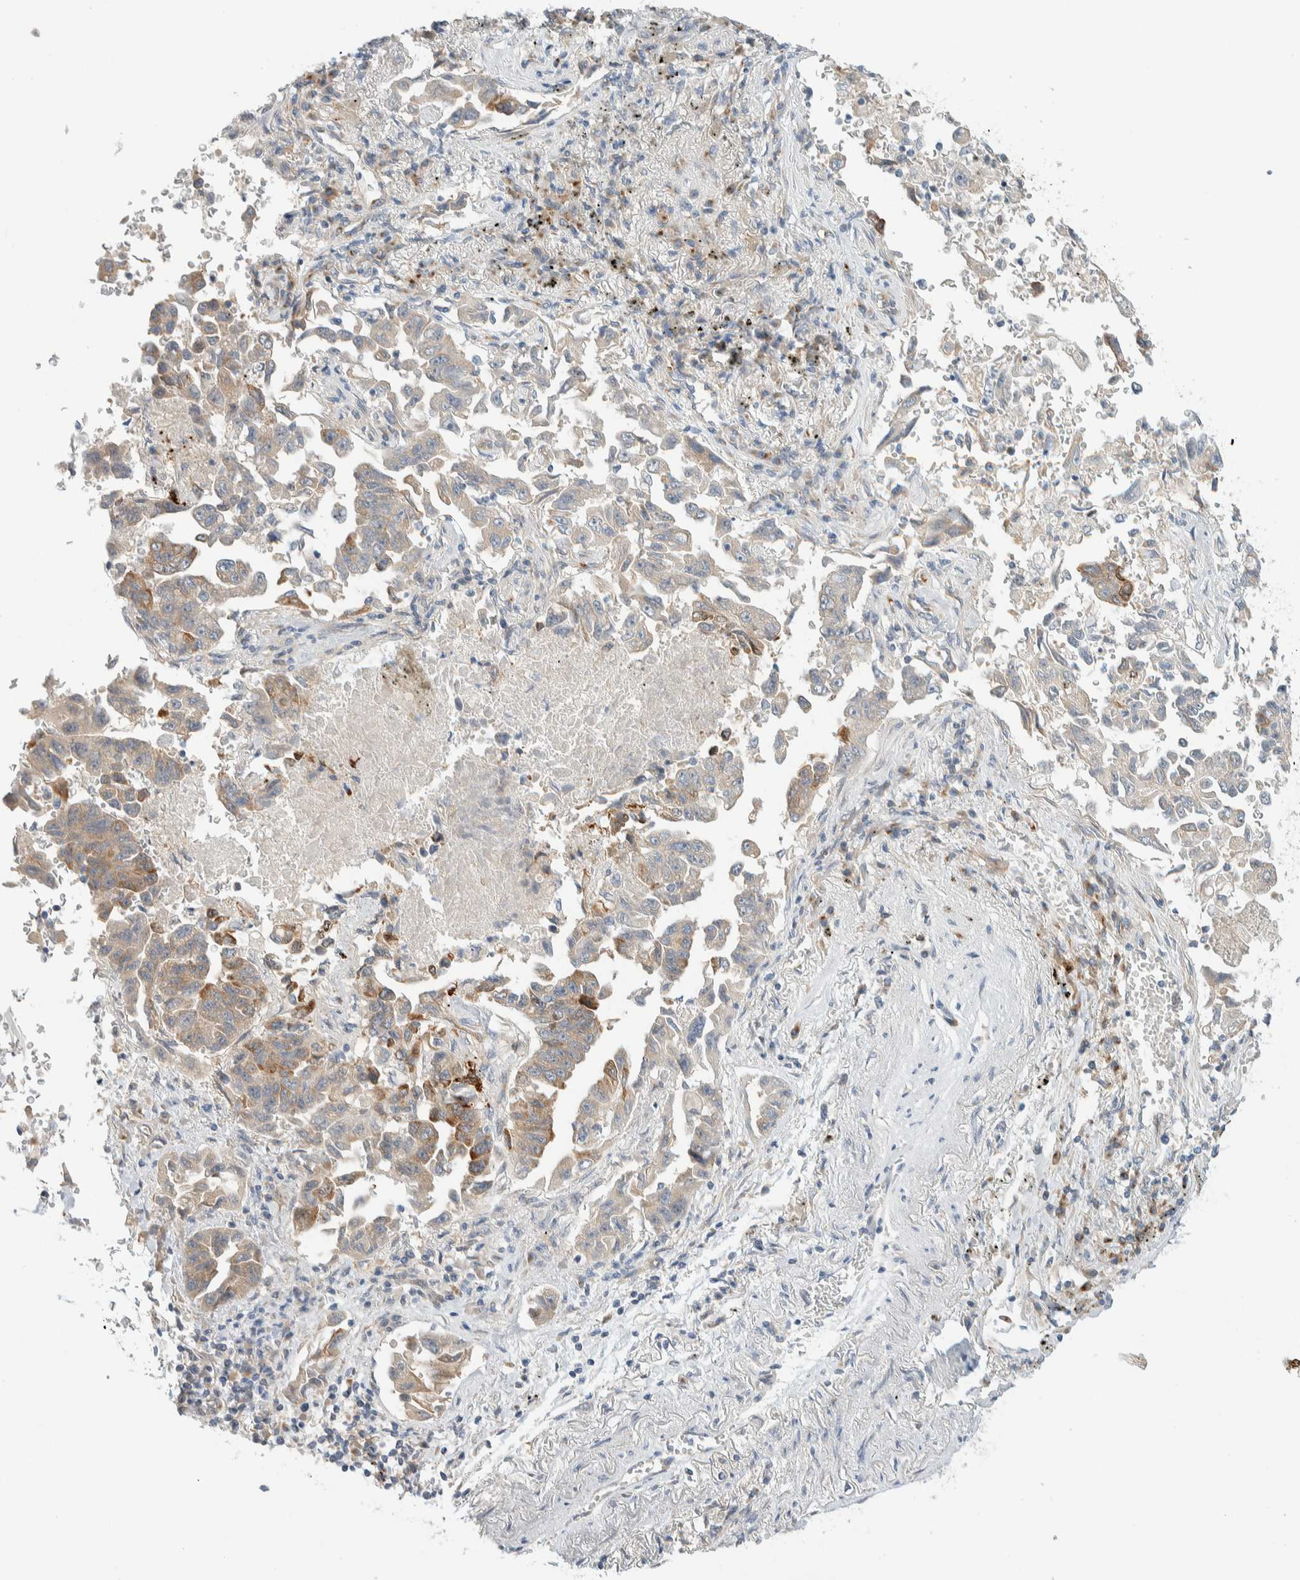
{"staining": {"intensity": "moderate", "quantity": "<25%", "location": "cytoplasmic/membranous"}, "tissue": "lung cancer", "cell_type": "Tumor cells", "image_type": "cancer", "snomed": [{"axis": "morphology", "description": "Adenocarcinoma, NOS"}, {"axis": "topography", "description": "Lung"}], "caption": "This histopathology image shows immunohistochemistry staining of human lung cancer, with low moderate cytoplasmic/membranous expression in about <25% of tumor cells.", "gene": "TMEM184B", "patient": {"sex": "female", "age": 51}}